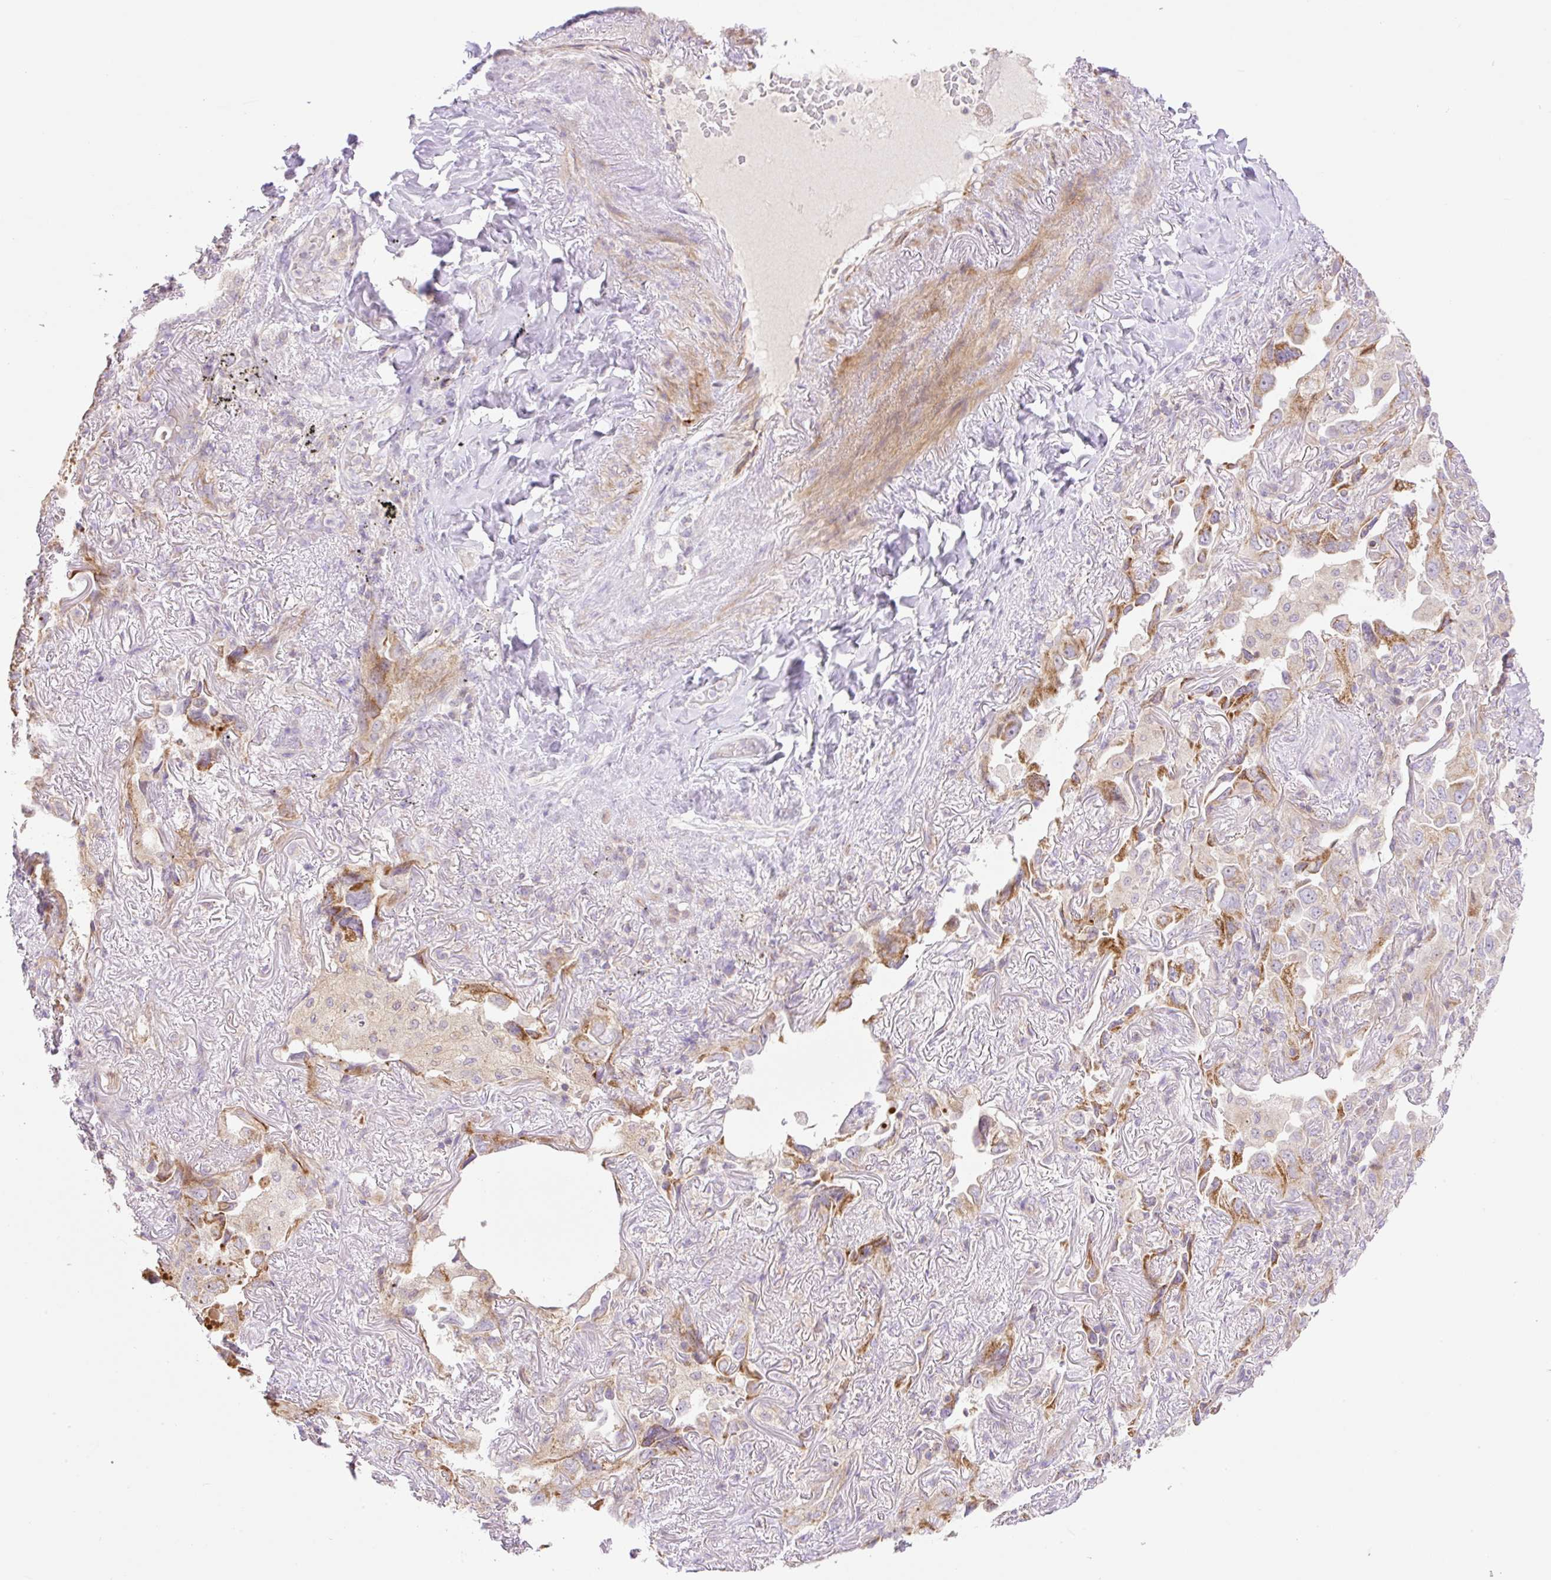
{"staining": {"intensity": "moderate", "quantity": "<25%", "location": "cytoplasmic/membranous"}, "tissue": "lung cancer", "cell_type": "Tumor cells", "image_type": "cancer", "snomed": [{"axis": "morphology", "description": "Adenocarcinoma, NOS"}, {"axis": "topography", "description": "Lung"}], "caption": "There is low levels of moderate cytoplasmic/membranous expression in tumor cells of adenocarcinoma (lung), as demonstrated by immunohistochemical staining (brown color).", "gene": "VPS25", "patient": {"sex": "female", "age": 69}}